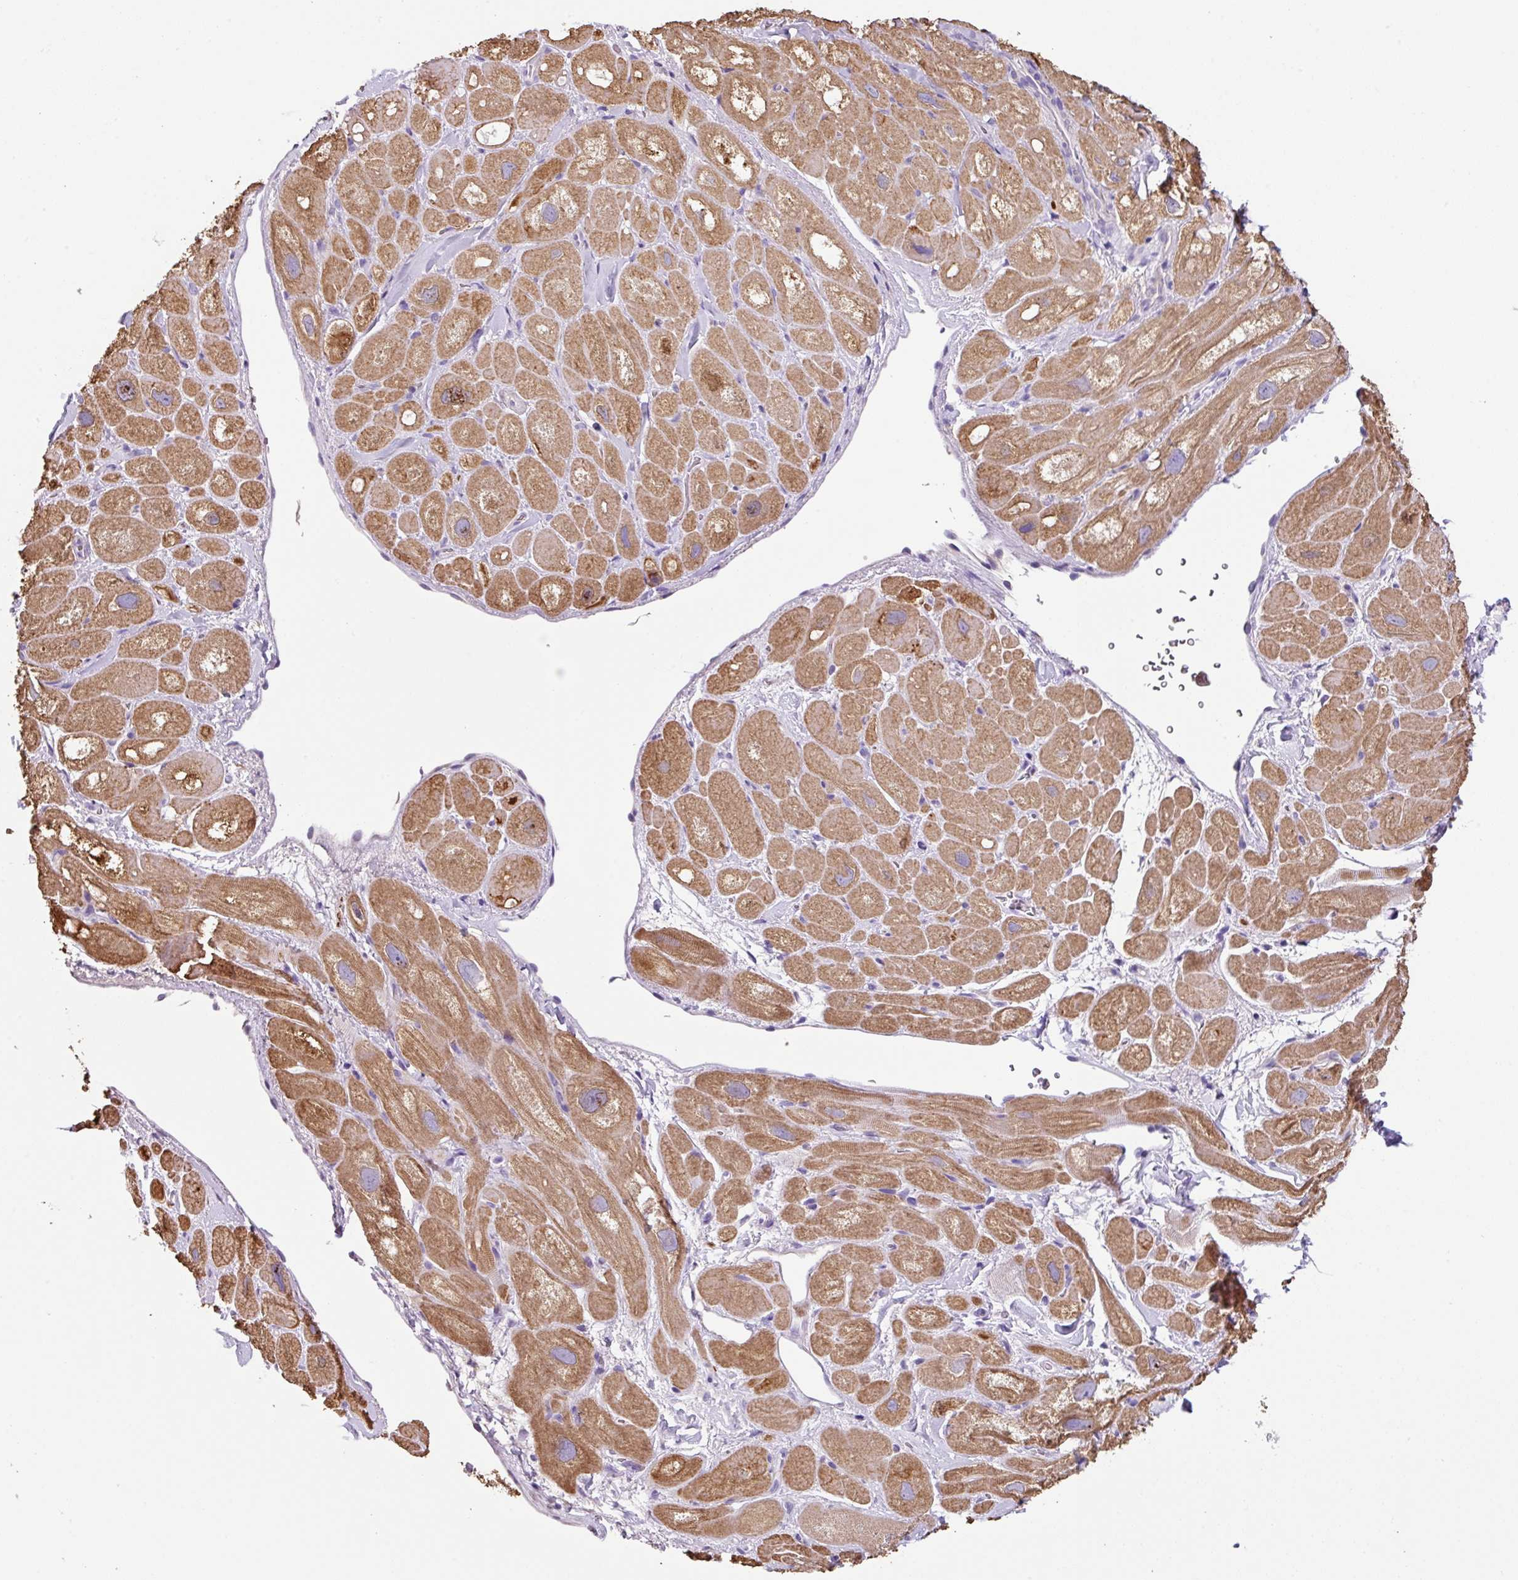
{"staining": {"intensity": "moderate", "quantity": ">75%", "location": "cytoplasmic/membranous"}, "tissue": "heart muscle", "cell_type": "Cardiomyocytes", "image_type": "normal", "snomed": [{"axis": "morphology", "description": "Normal tissue, NOS"}, {"axis": "topography", "description": "Heart"}], "caption": "Cardiomyocytes reveal medium levels of moderate cytoplasmic/membranous staining in approximately >75% of cells in unremarkable heart muscle.", "gene": "ZG16", "patient": {"sex": "male", "age": 49}}